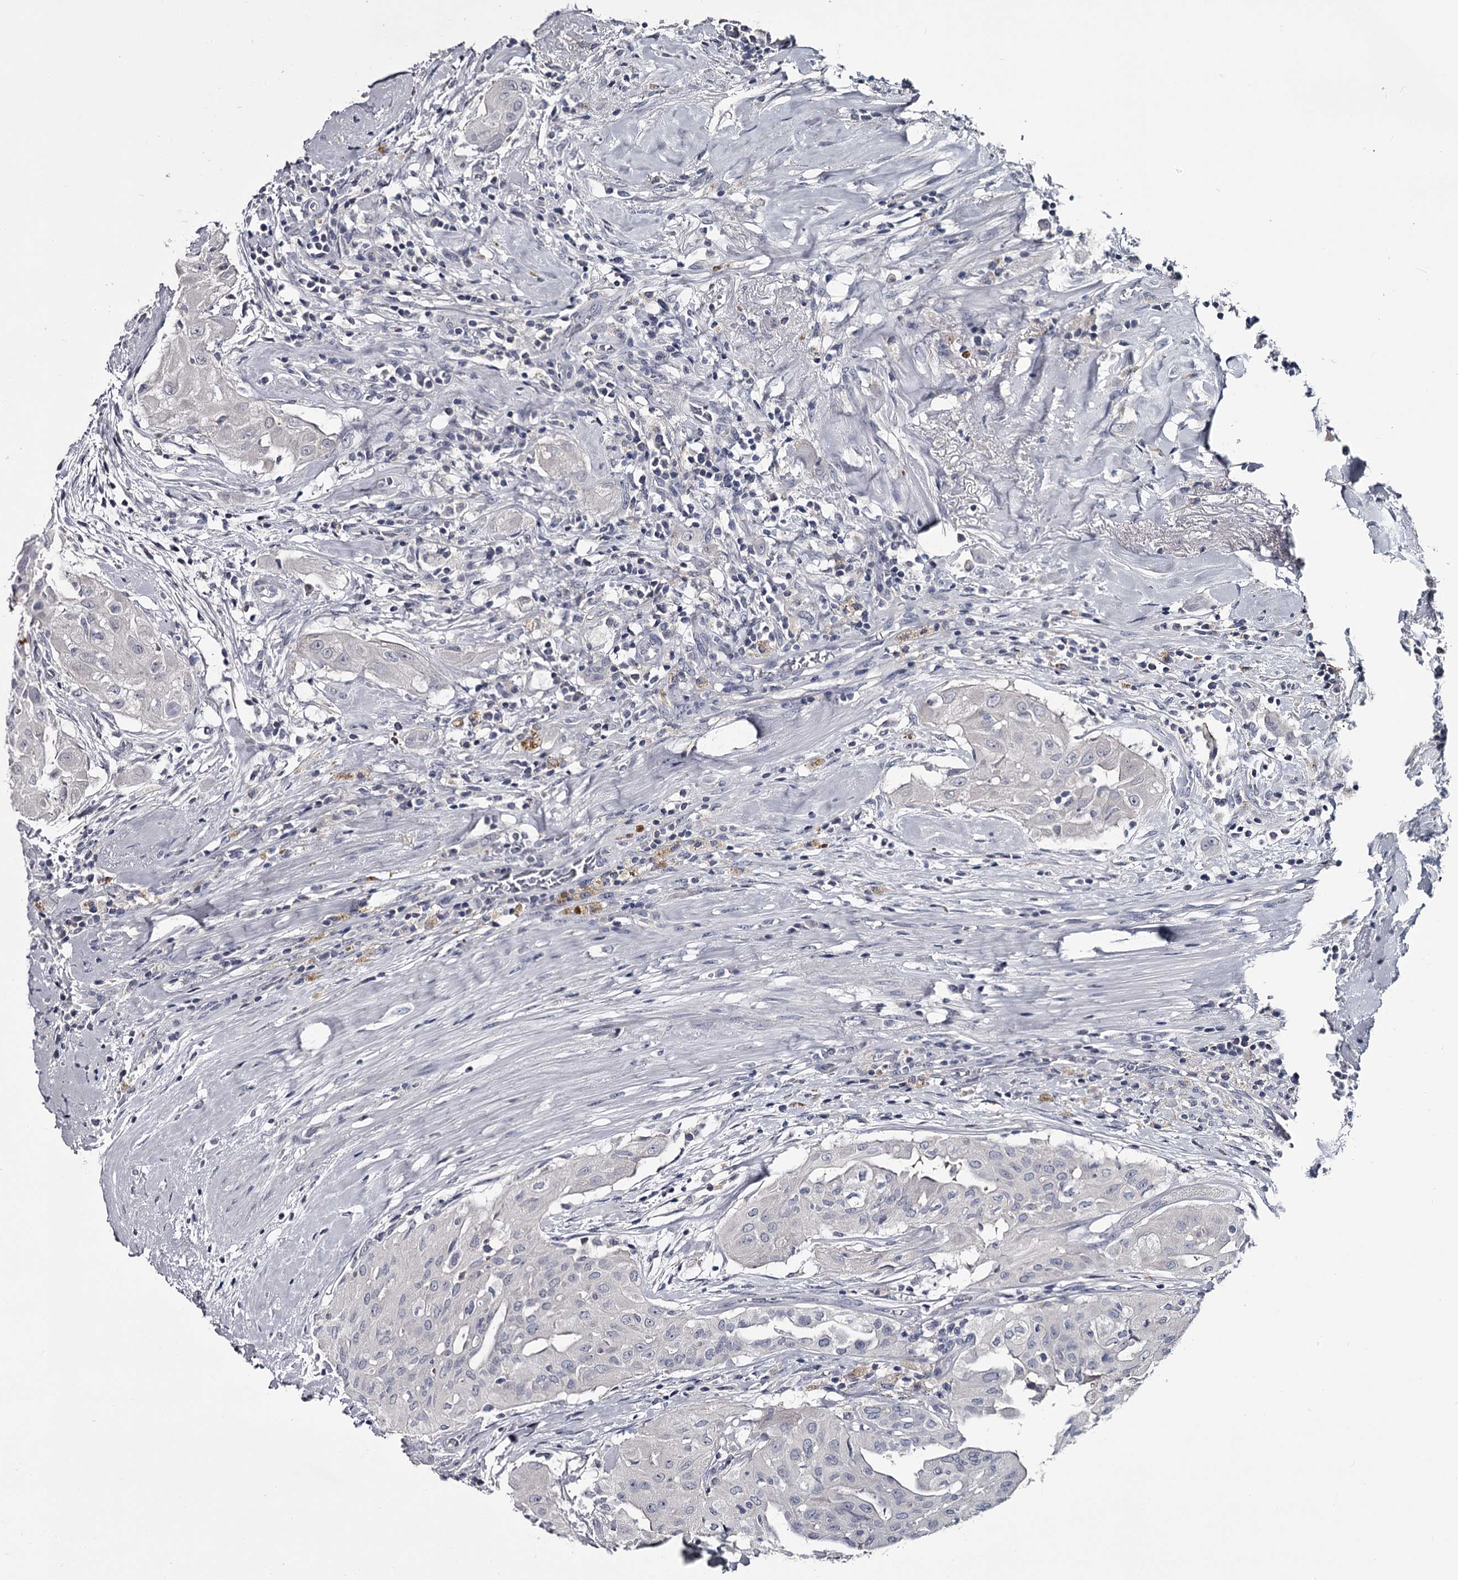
{"staining": {"intensity": "negative", "quantity": "none", "location": "none"}, "tissue": "thyroid cancer", "cell_type": "Tumor cells", "image_type": "cancer", "snomed": [{"axis": "morphology", "description": "Papillary adenocarcinoma, NOS"}, {"axis": "topography", "description": "Thyroid gland"}], "caption": "Immunohistochemical staining of thyroid cancer reveals no significant staining in tumor cells.", "gene": "DAO", "patient": {"sex": "female", "age": 59}}